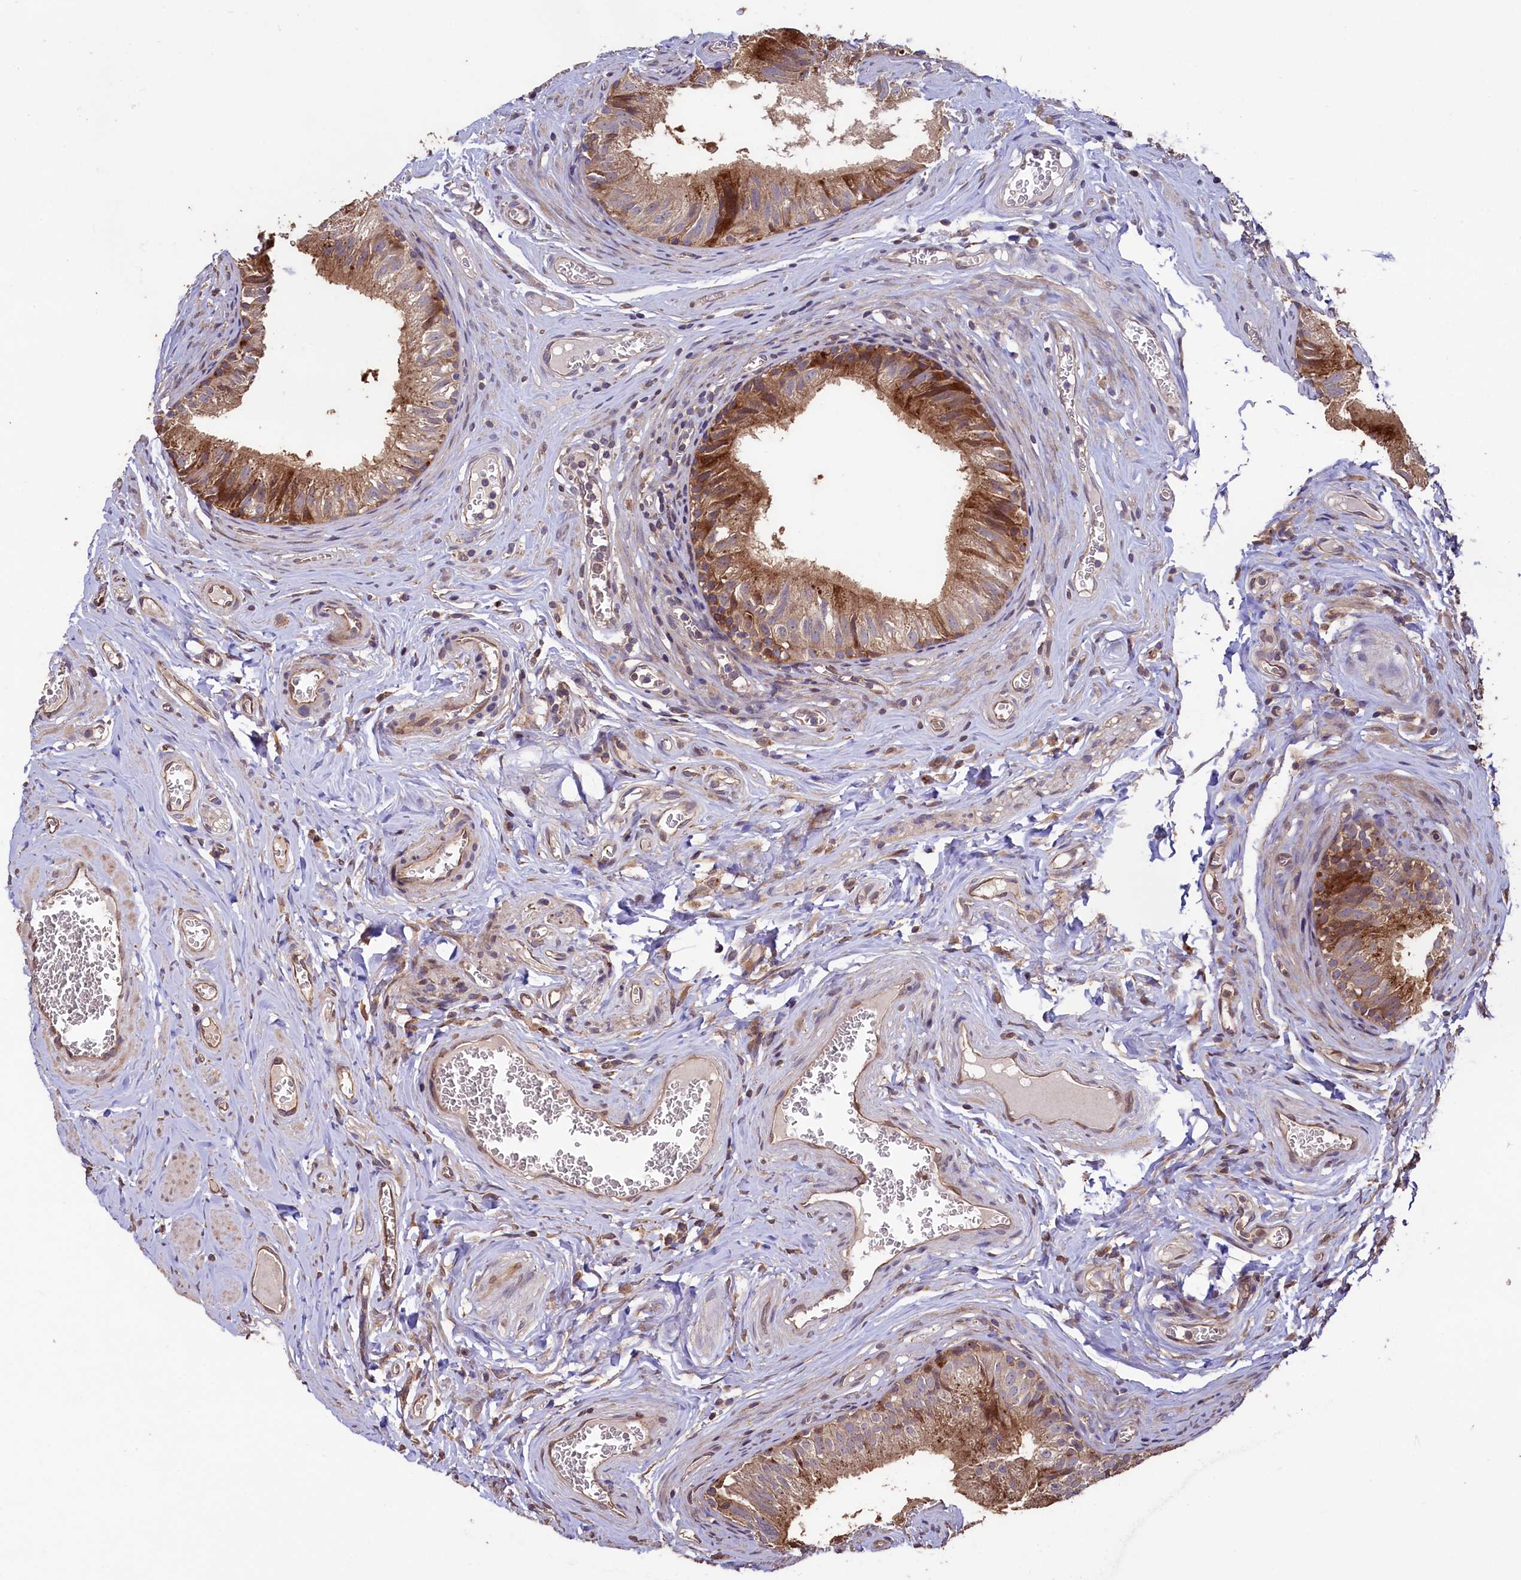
{"staining": {"intensity": "moderate", "quantity": ">75%", "location": "cytoplasmic/membranous"}, "tissue": "epididymis", "cell_type": "Glandular cells", "image_type": "normal", "snomed": [{"axis": "morphology", "description": "Normal tissue, NOS"}, {"axis": "topography", "description": "Epididymis"}], "caption": "IHC (DAB (3,3'-diaminobenzidine)) staining of unremarkable epididymis demonstrates moderate cytoplasmic/membranous protein expression in about >75% of glandular cells. (Stains: DAB in brown, nuclei in blue, Microscopy: brightfield microscopy at high magnification).", "gene": "TMEM98", "patient": {"sex": "male", "age": 42}}